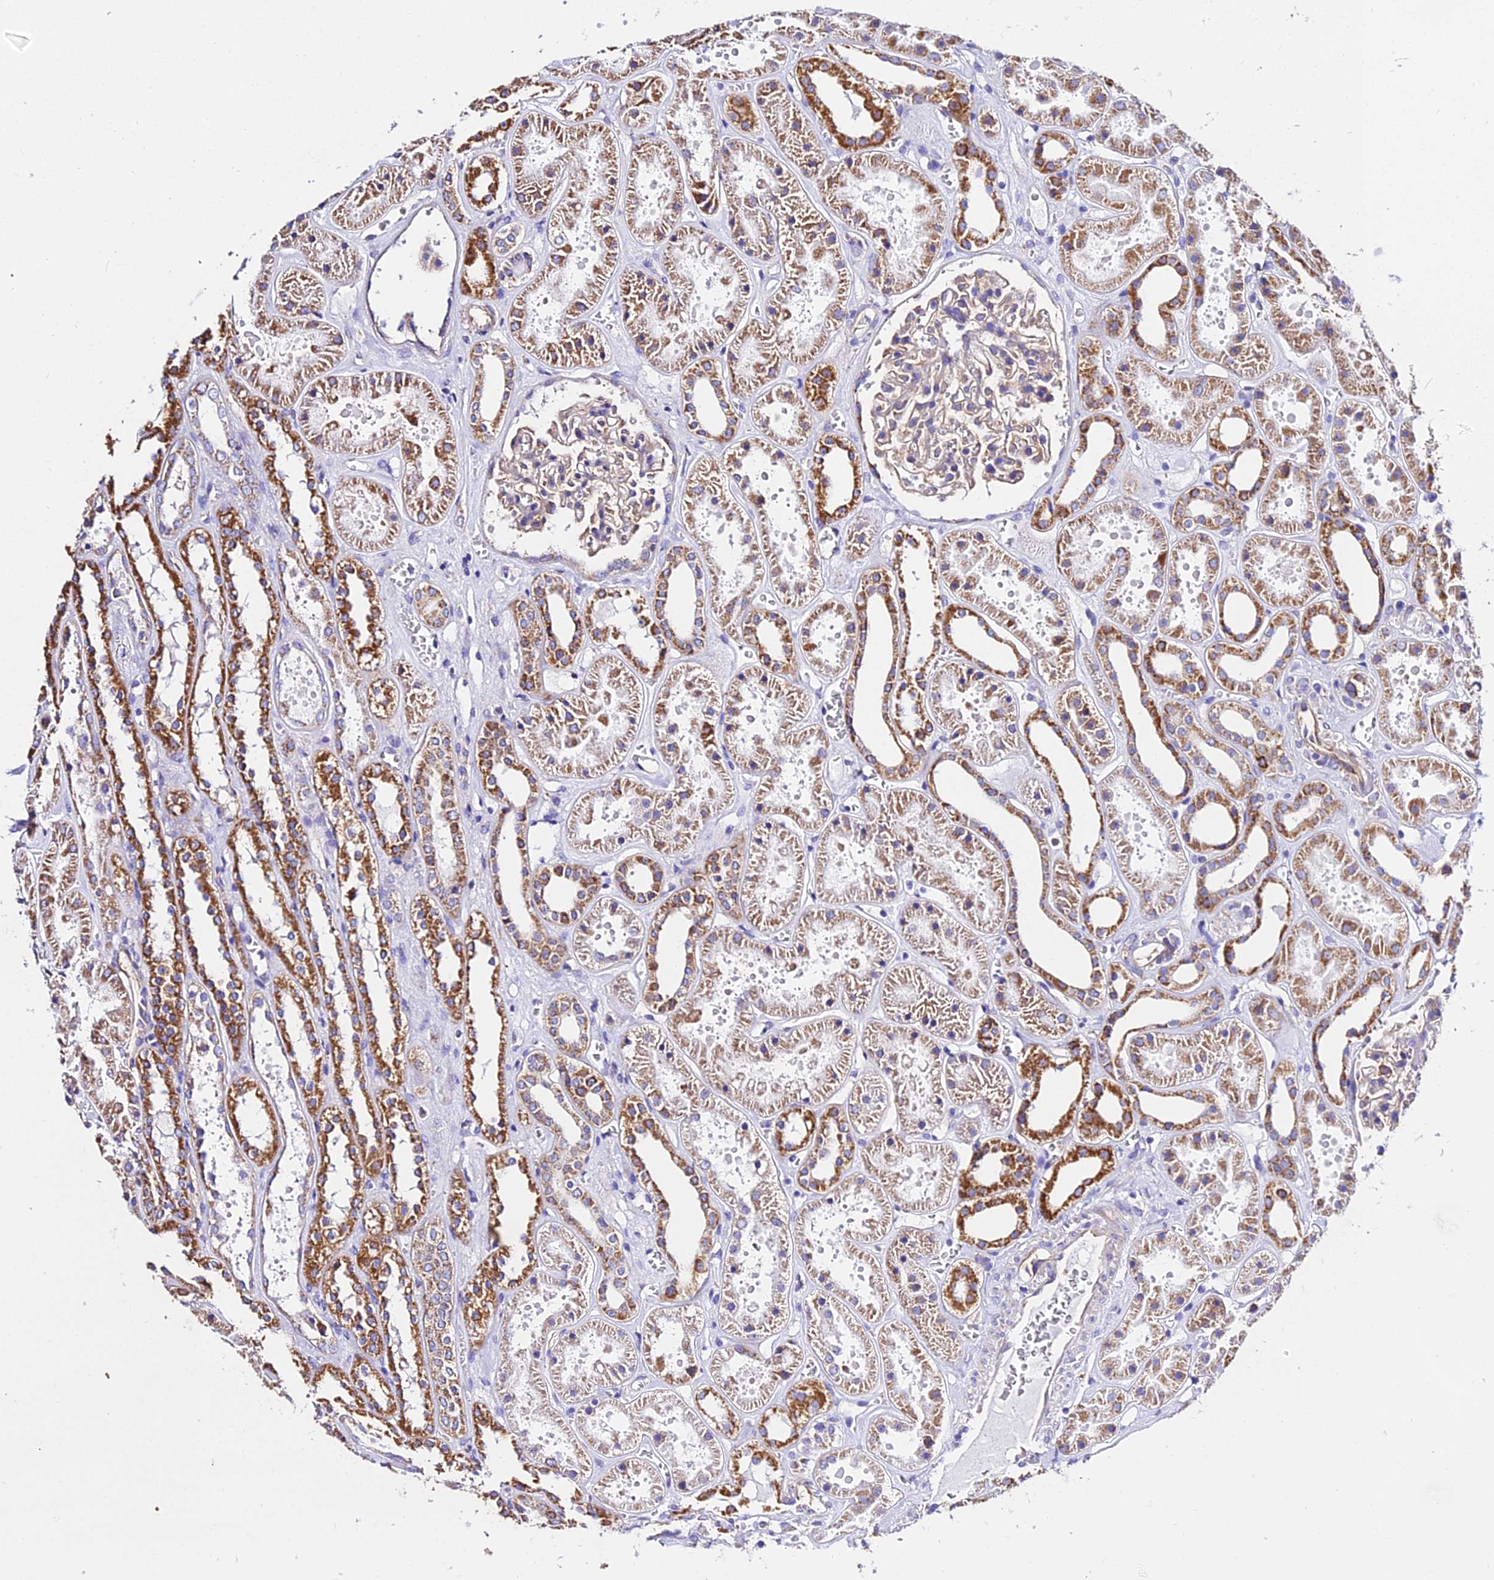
{"staining": {"intensity": "weak", "quantity": "25%-75%", "location": "cytoplasmic/membranous"}, "tissue": "kidney", "cell_type": "Cells in glomeruli", "image_type": "normal", "snomed": [{"axis": "morphology", "description": "Normal tissue, NOS"}, {"axis": "topography", "description": "Kidney"}], "caption": "Unremarkable kidney demonstrates weak cytoplasmic/membranous positivity in approximately 25%-75% of cells in glomeruli, visualized by immunohistochemistry.", "gene": "ZNF573", "patient": {"sex": "female", "age": 41}}